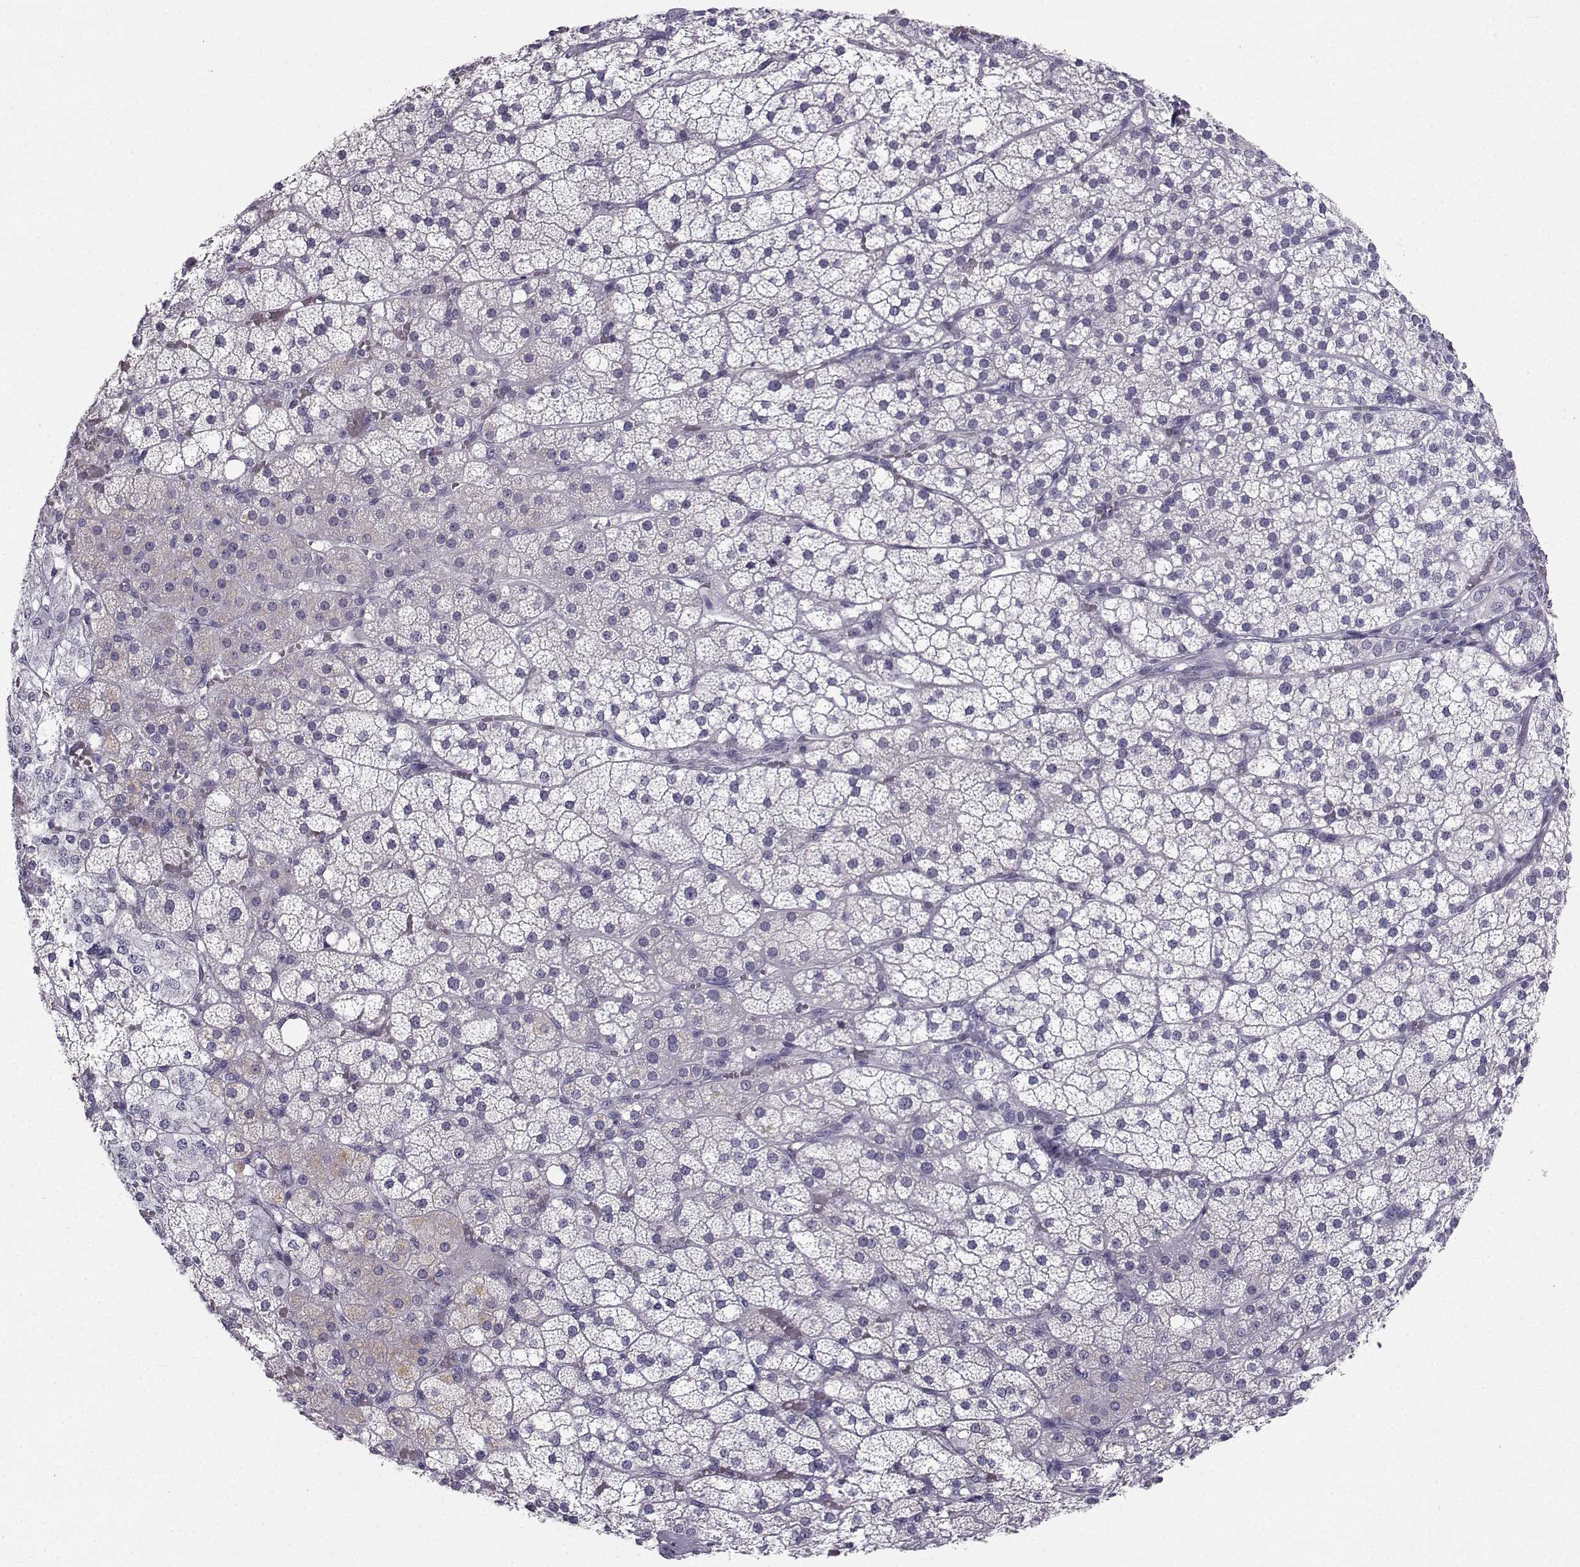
{"staining": {"intensity": "negative", "quantity": "none", "location": "none"}, "tissue": "adrenal gland", "cell_type": "Glandular cells", "image_type": "normal", "snomed": [{"axis": "morphology", "description": "Normal tissue, NOS"}, {"axis": "topography", "description": "Adrenal gland"}], "caption": "IHC micrograph of normal human adrenal gland stained for a protein (brown), which exhibits no staining in glandular cells.", "gene": "SYCE1", "patient": {"sex": "male", "age": 53}}